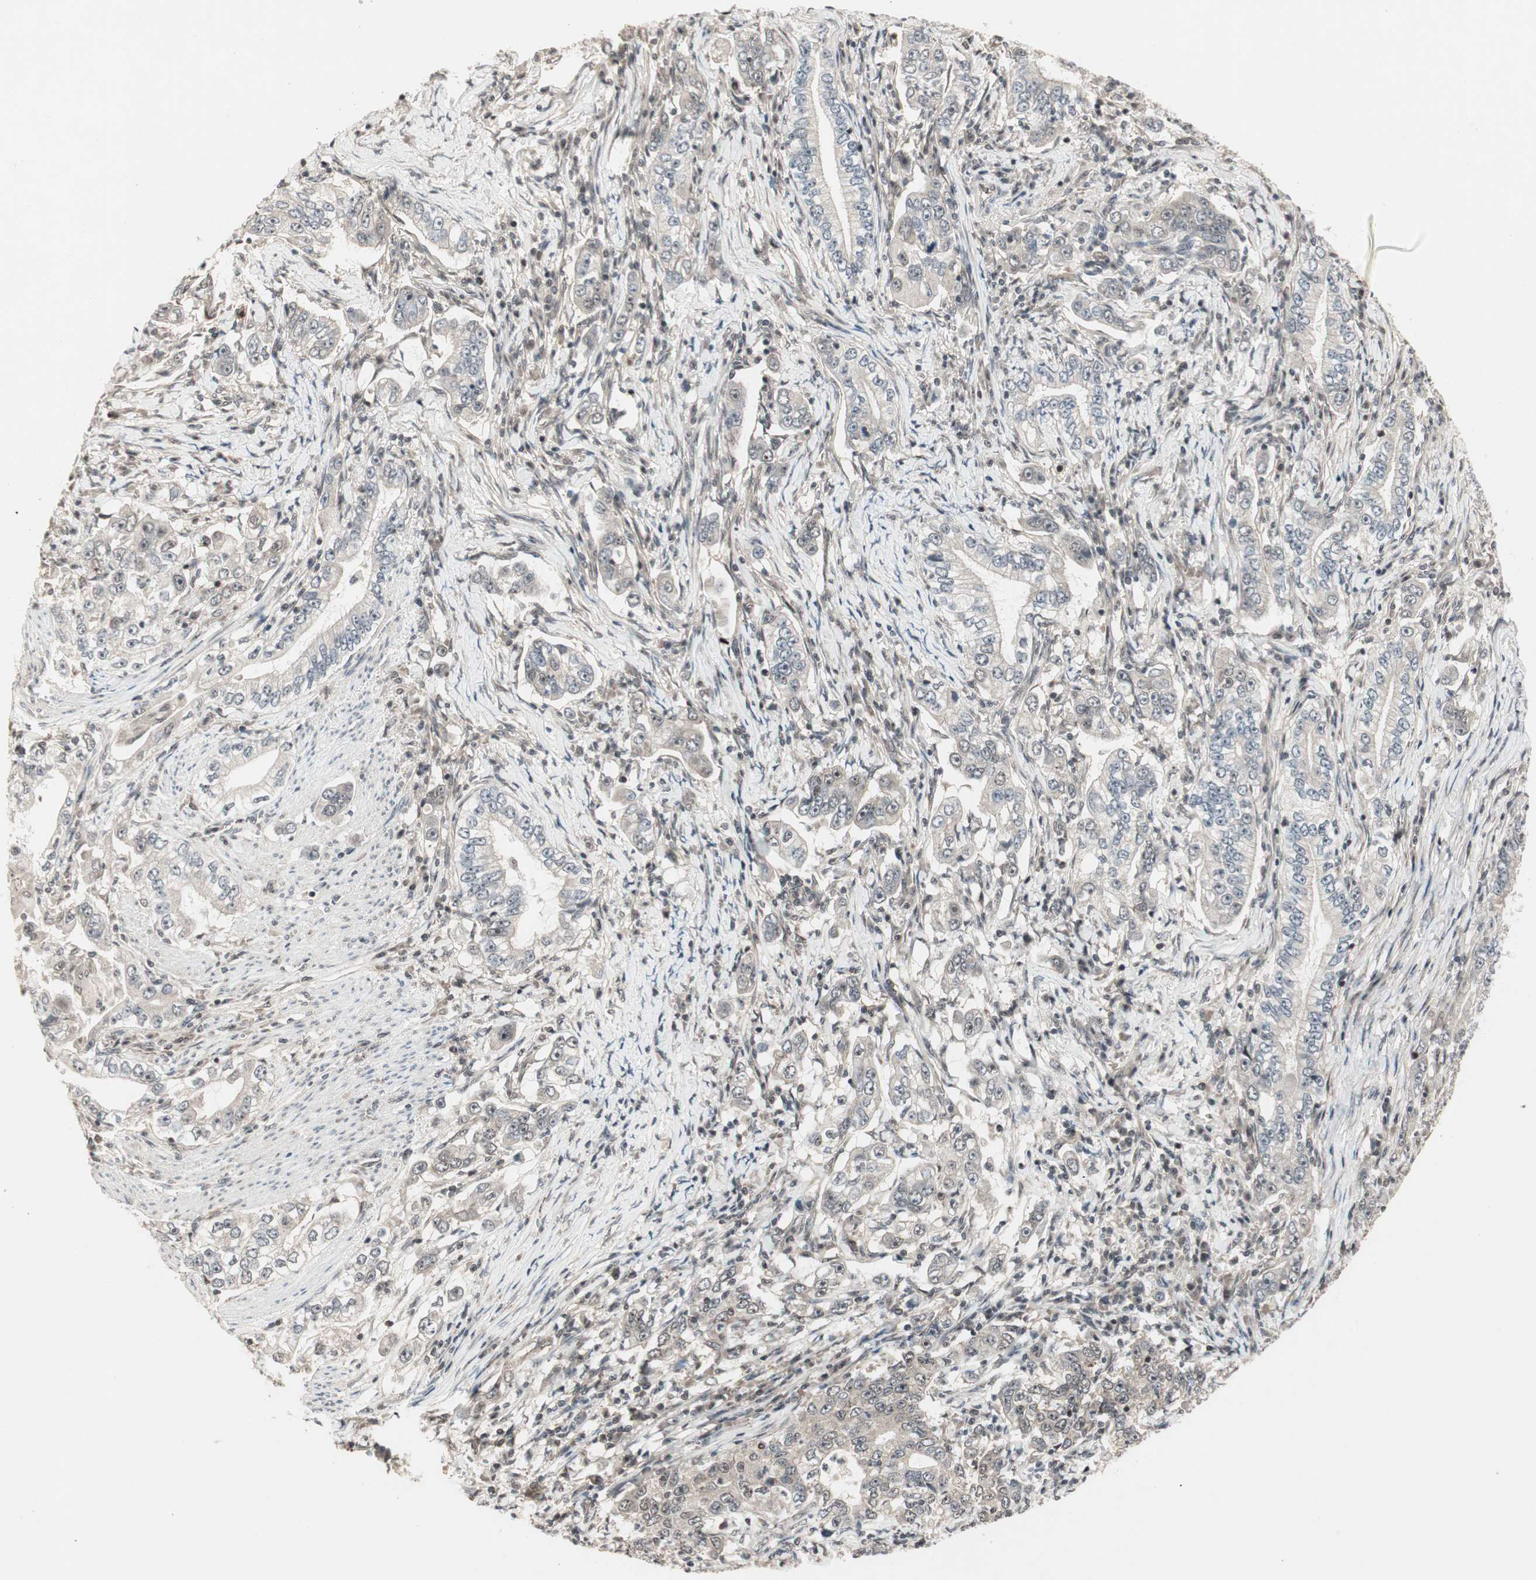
{"staining": {"intensity": "weak", "quantity": "25%-75%", "location": "cytoplasmic/membranous,nuclear"}, "tissue": "stomach cancer", "cell_type": "Tumor cells", "image_type": "cancer", "snomed": [{"axis": "morphology", "description": "Adenocarcinoma, NOS"}, {"axis": "topography", "description": "Stomach, lower"}], "caption": "About 25%-75% of tumor cells in human adenocarcinoma (stomach) reveal weak cytoplasmic/membranous and nuclear protein positivity as visualized by brown immunohistochemical staining.", "gene": "CSNK2B", "patient": {"sex": "female", "age": 72}}